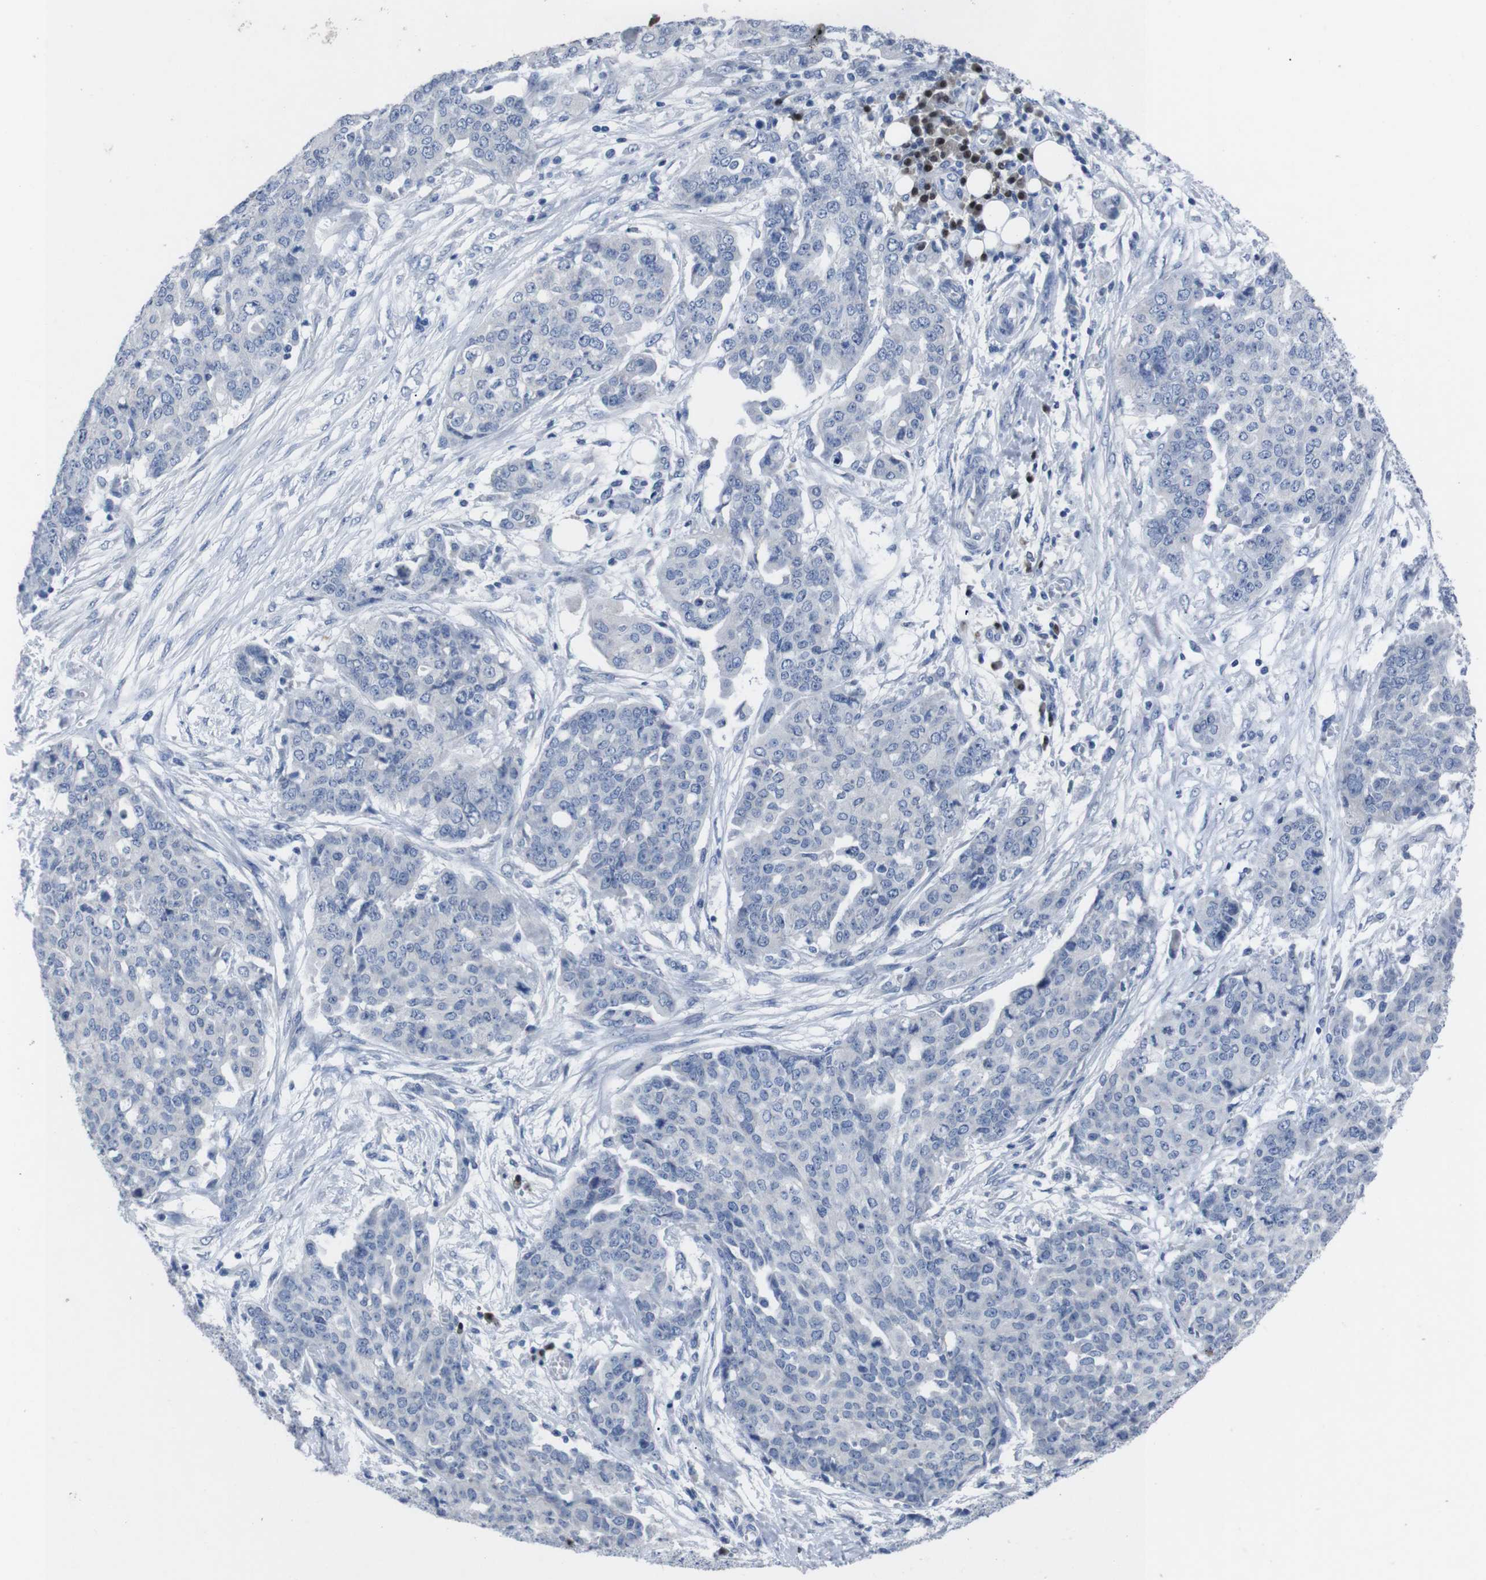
{"staining": {"intensity": "negative", "quantity": "none", "location": "none"}, "tissue": "ovarian cancer", "cell_type": "Tumor cells", "image_type": "cancer", "snomed": [{"axis": "morphology", "description": "Cystadenocarcinoma, serous, NOS"}, {"axis": "topography", "description": "Soft tissue"}, {"axis": "topography", "description": "Ovary"}], "caption": "The immunohistochemistry histopathology image has no significant staining in tumor cells of ovarian cancer (serous cystadenocarcinoma) tissue. (DAB immunohistochemistry, high magnification).", "gene": "IRF4", "patient": {"sex": "female", "age": 57}}